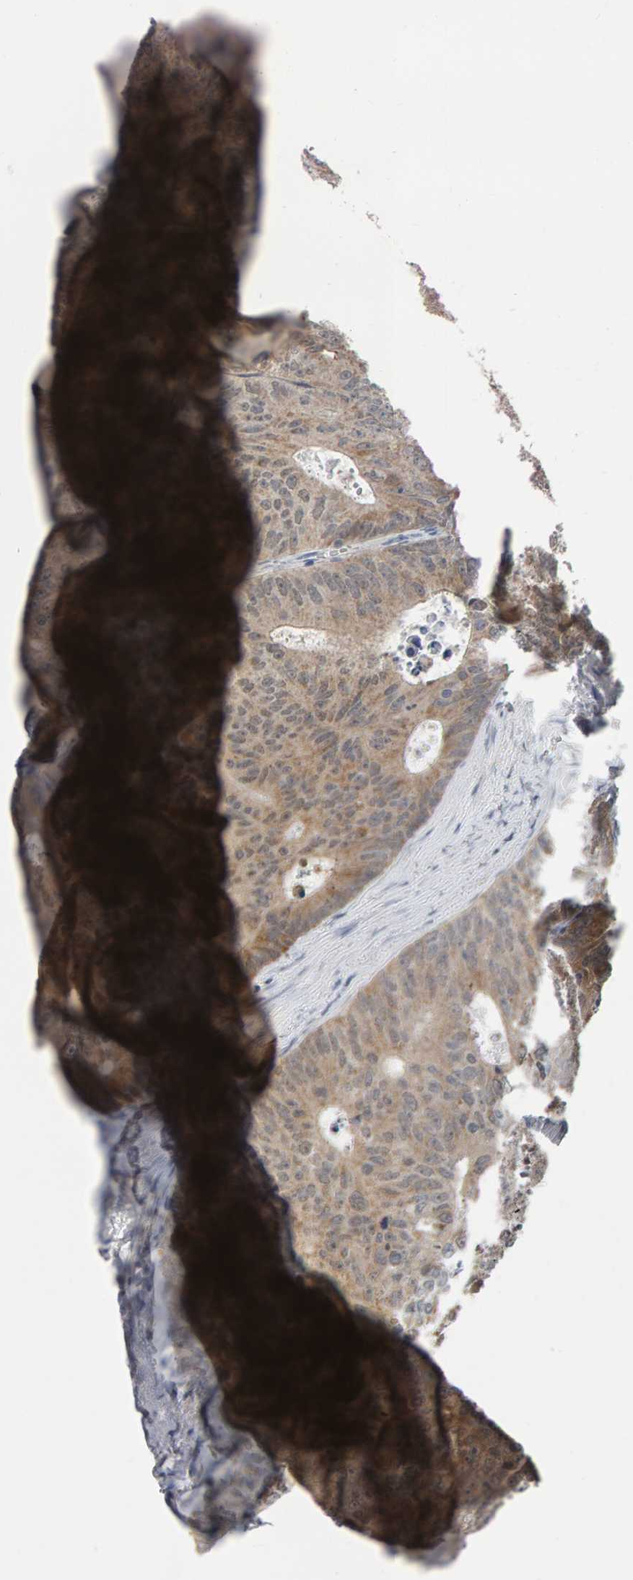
{"staining": {"intensity": "moderate", "quantity": "25%-75%", "location": "cytoplasmic/membranous"}, "tissue": "colorectal cancer", "cell_type": "Tumor cells", "image_type": "cancer", "snomed": [{"axis": "morphology", "description": "Adenocarcinoma, NOS"}, {"axis": "topography", "description": "Colon"}], "caption": "Immunohistochemical staining of human colorectal adenocarcinoma displays medium levels of moderate cytoplasmic/membranous protein staining in about 25%-75% of tumor cells.", "gene": "COASY", "patient": {"sex": "male", "age": 87}}